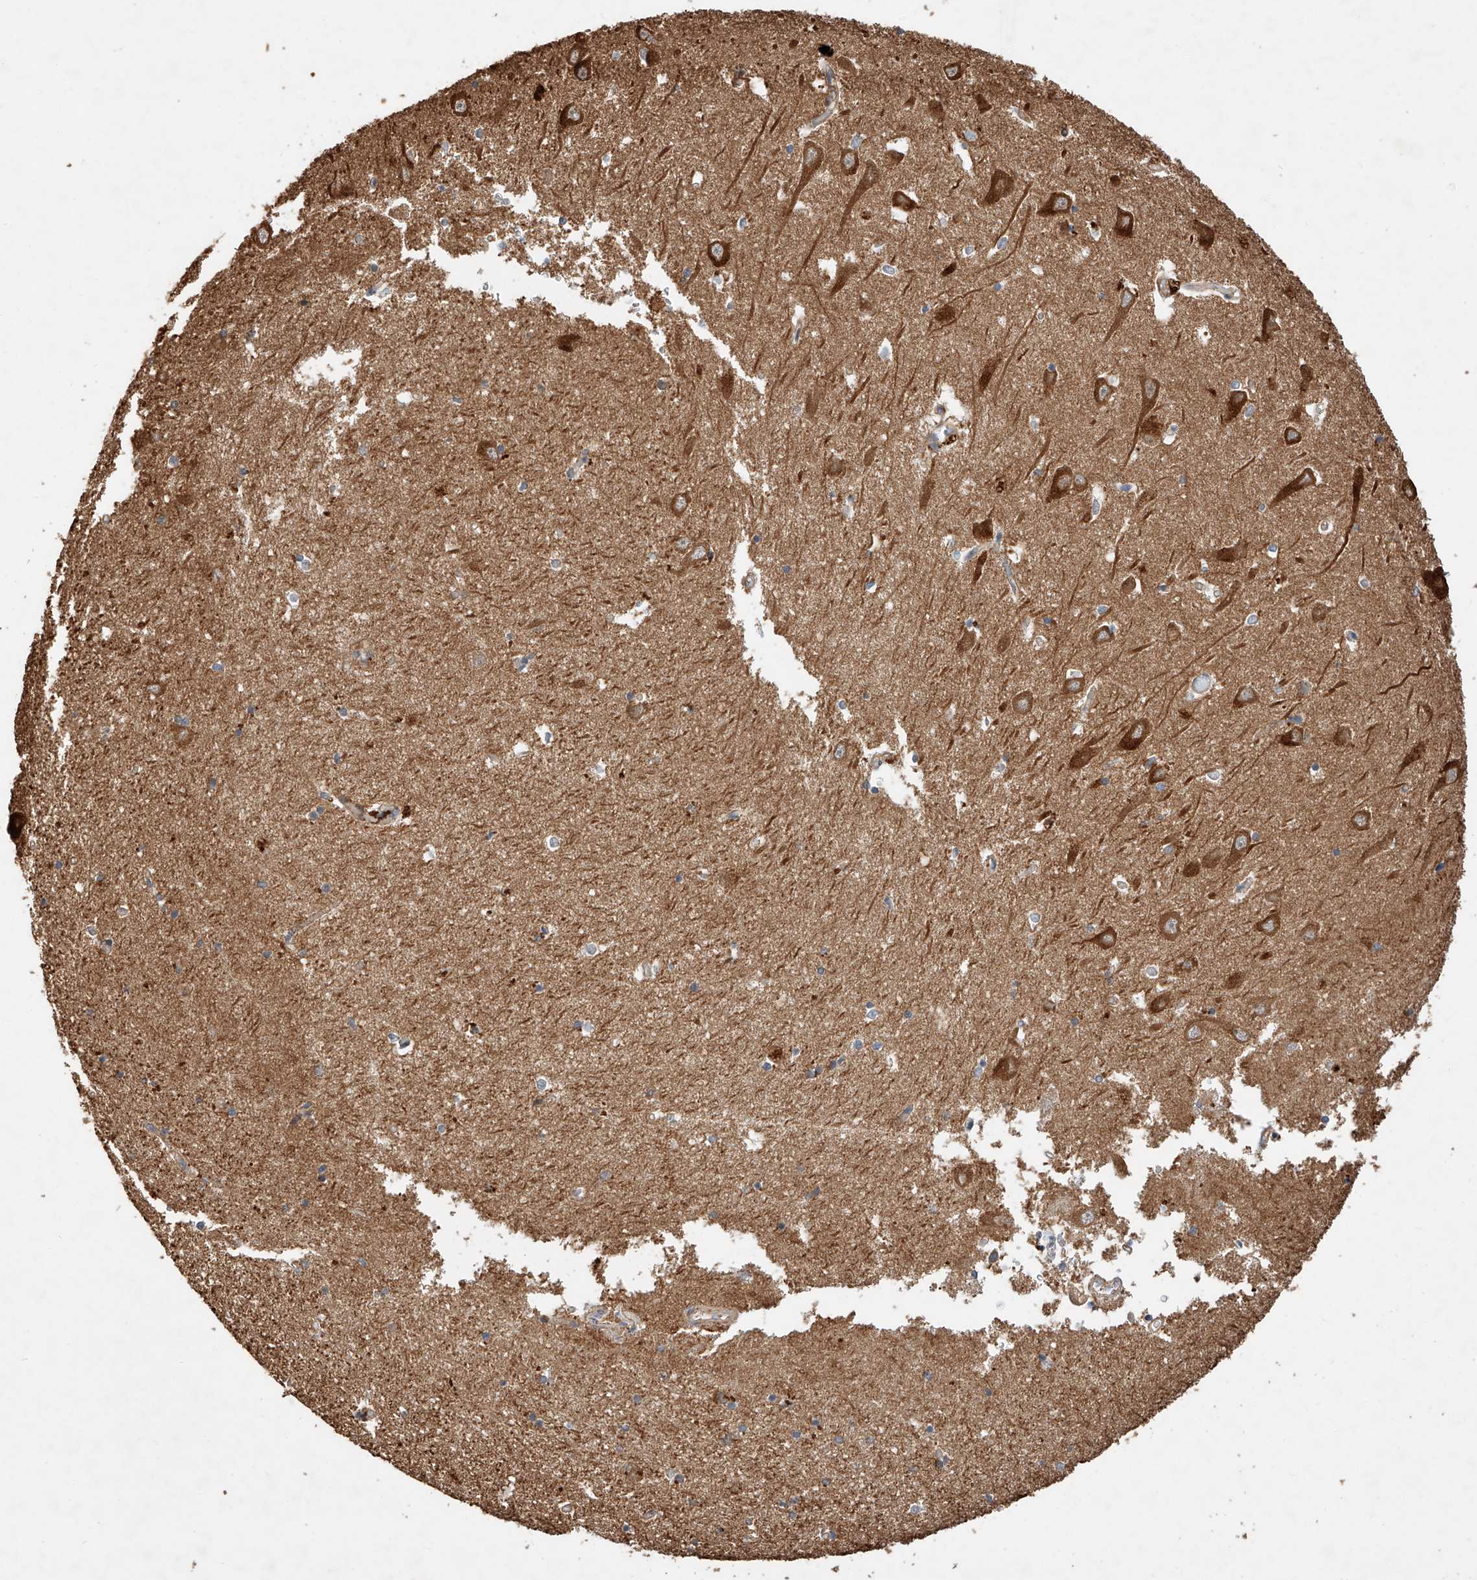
{"staining": {"intensity": "weak", "quantity": "<25%", "location": "cytoplasmic/membranous"}, "tissue": "hippocampus", "cell_type": "Glial cells", "image_type": "normal", "snomed": [{"axis": "morphology", "description": "Normal tissue, NOS"}, {"axis": "topography", "description": "Hippocampus"}], "caption": "High magnification brightfield microscopy of benign hippocampus stained with DAB (brown) and counterstained with hematoxylin (blue): glial cells show no significant expression.", "gene": "GHDC", "patient": {"sex": "male", "age": 70}}